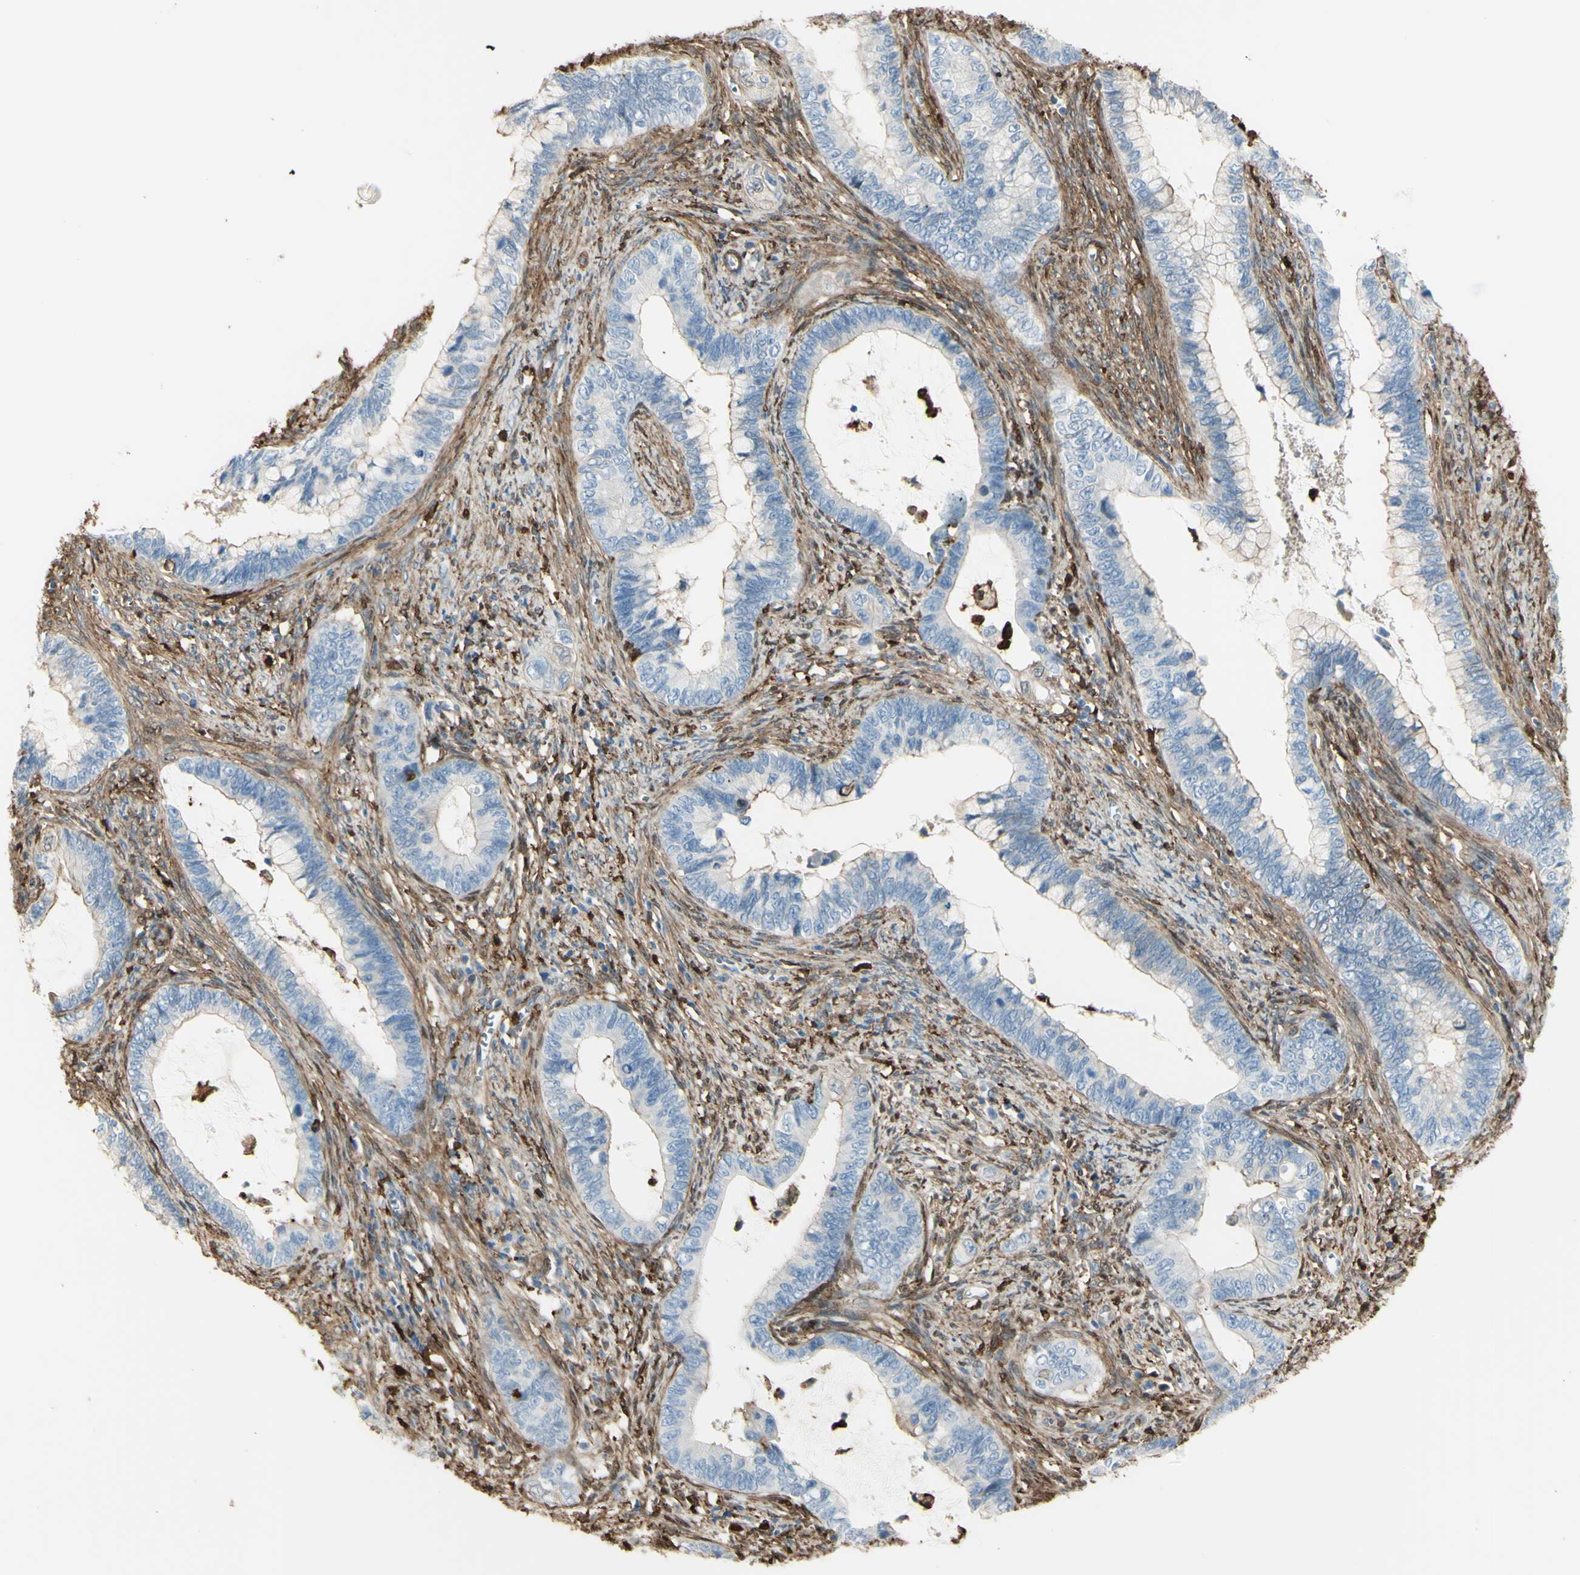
{"staining": {"intensity": "negative", "quantity": "none", "location": "none"}, "tissue": "cervical cancer", "cell_type": "Tumor cells", "image_type": "cancer", "snomed": [{"axis": "morphology", "description": "Adenocarcinoma, NOS"}, {"axis": "topography", "description": "Cervix"}], "caption": "This photomicrograph is of cervical cancer (adenocarcinoma) stained with immunohistochemistry to label a protein in brown with the nuclei are counter-stained blue. There is no staining in tumor cells. Nuclei are stained in blue.", "gene": "GSN", "patient": {"sex": "female", "age": 44}}